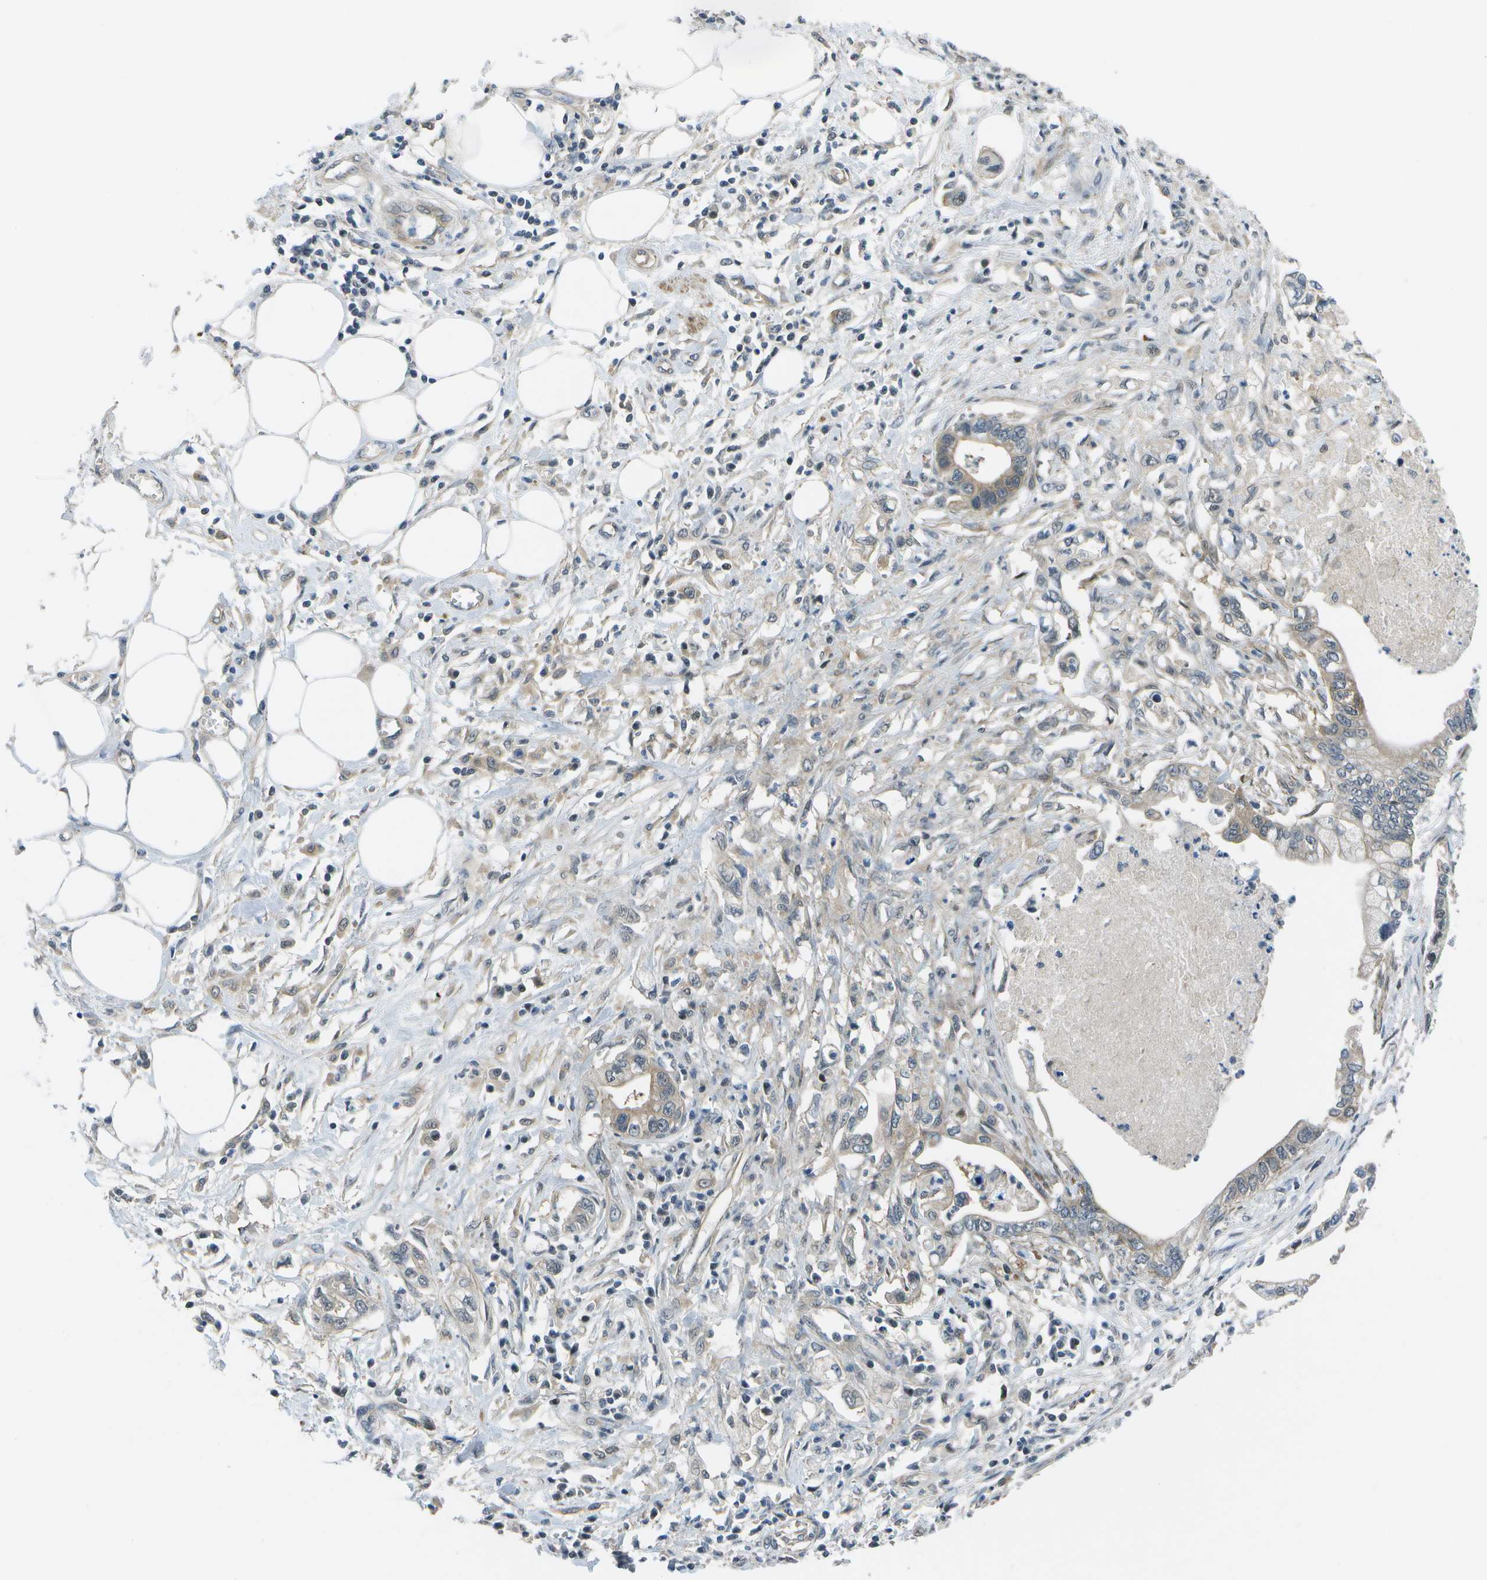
{"staining": {"intensity": "weak", "quantity": ">75%", "location": "cytoplasmic/membranous"}, "tissue": "pancreatic cancer", "cell_type": "Tumor cells", "image_type": "cancer", "snomed": [{"axis": "morphology", "description": "Adenocarcinoma, NOS"}, {"axis": "topography", "description": "Pancreas"}], "caption": "Weak cytoplasmic/membranous protein staining is seen in approximately >75% of tumor cells in pancreatic cancer (adenocarcinoma). (DAB IHC, brown staining for protein, blue staining for nuclei).", "gene": "ENPP5", "patient": {"sex": "male", "age": 56}}